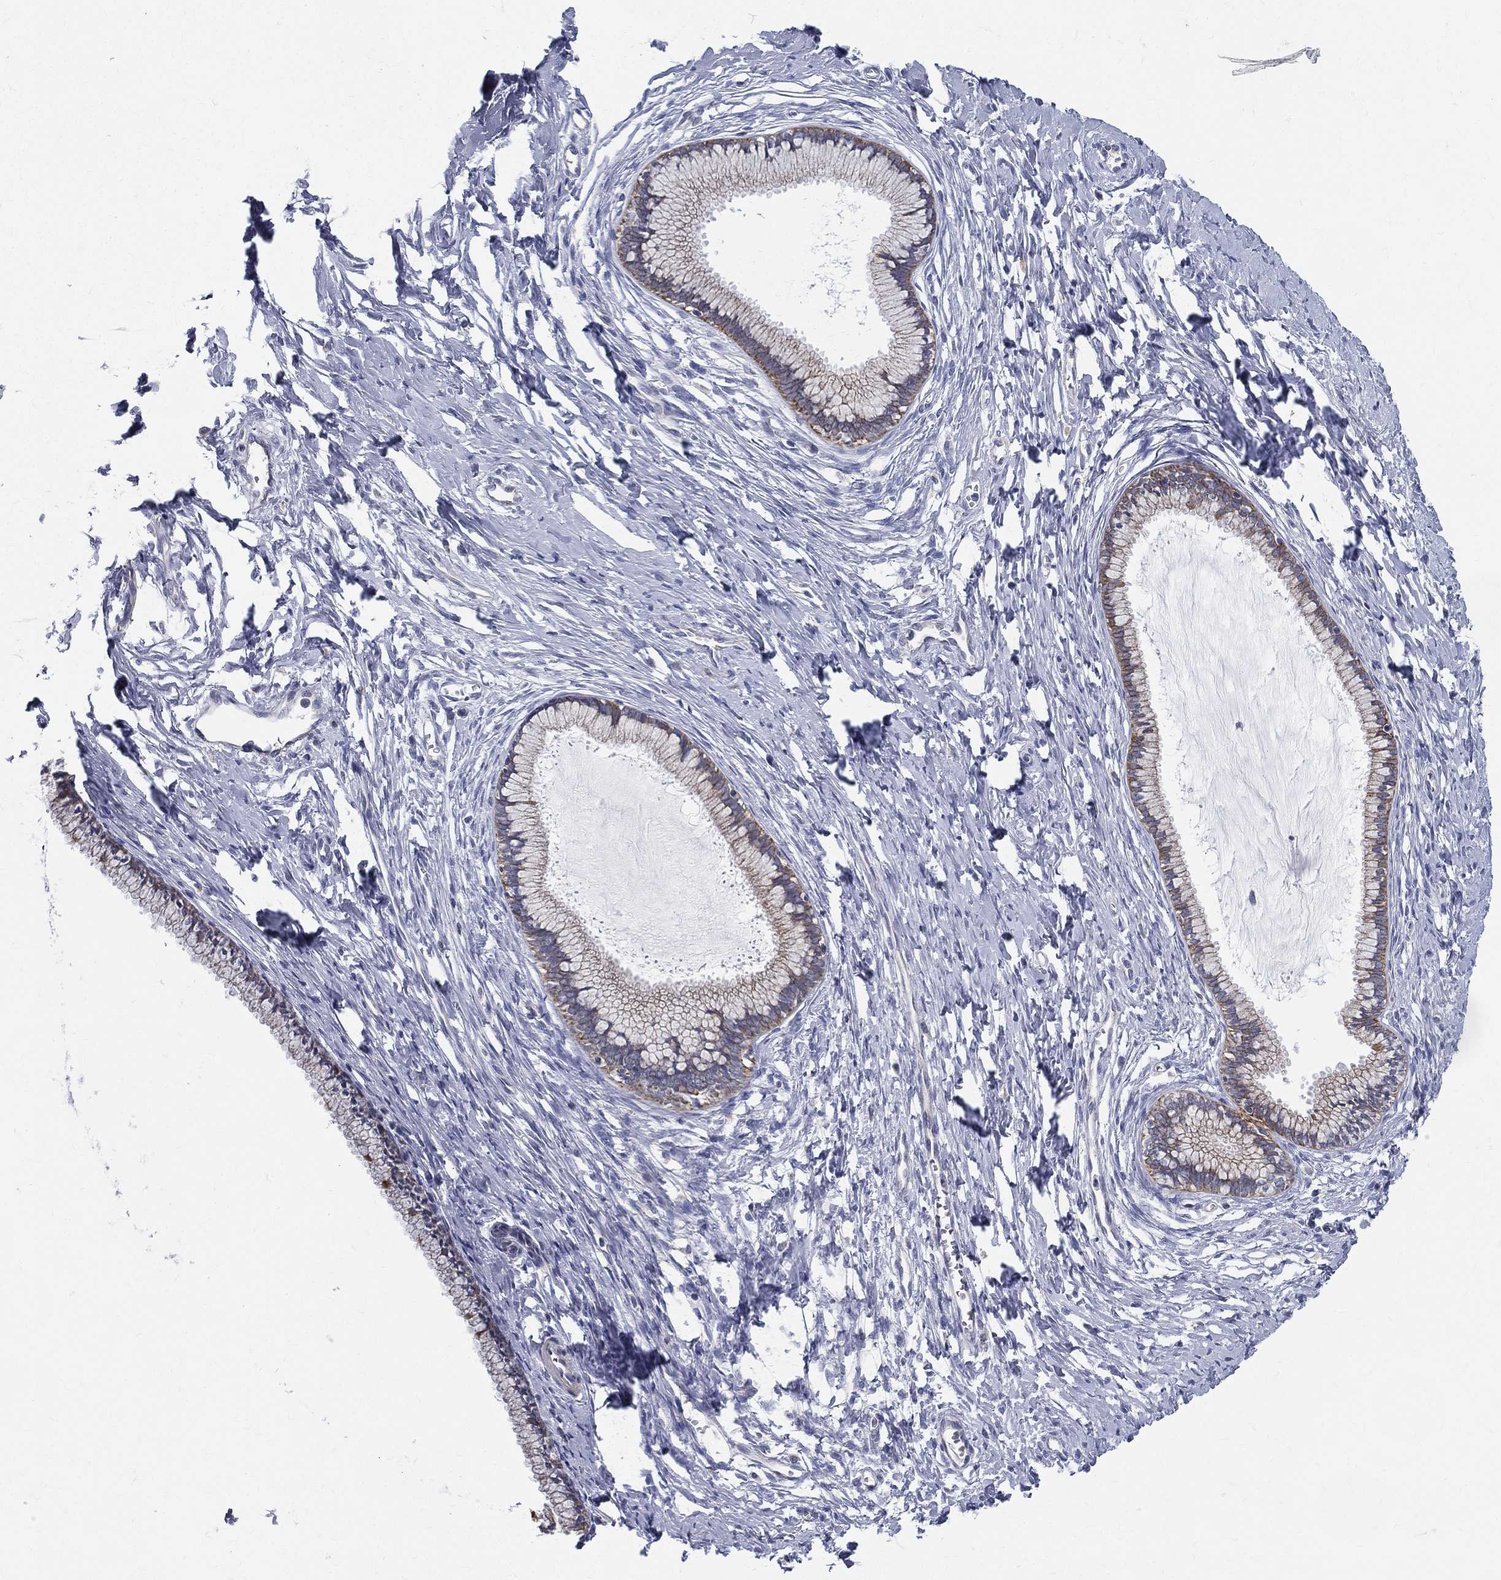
{"staining": {"intensity": "weak", "quantity": "25%-75%", "location": "cytoplasmic/membranous"}, "tissue": "cervix", "cell_type": "Glandular cells", "image_type": "normal", "snomed": [{"axis": "morphology", "description": "Normal tissue, NOS"}, {"axis": "topography", "description": "Cervix"}], "caption": "This photomicrograph reveals IHC staining of unremarkable cervix, with low weak cytoplasmic/membranous positivity in about 25%-75% of glandular cells.", "gene": "PWWP3A", "patient": {"sex": "female", "age": 40}}